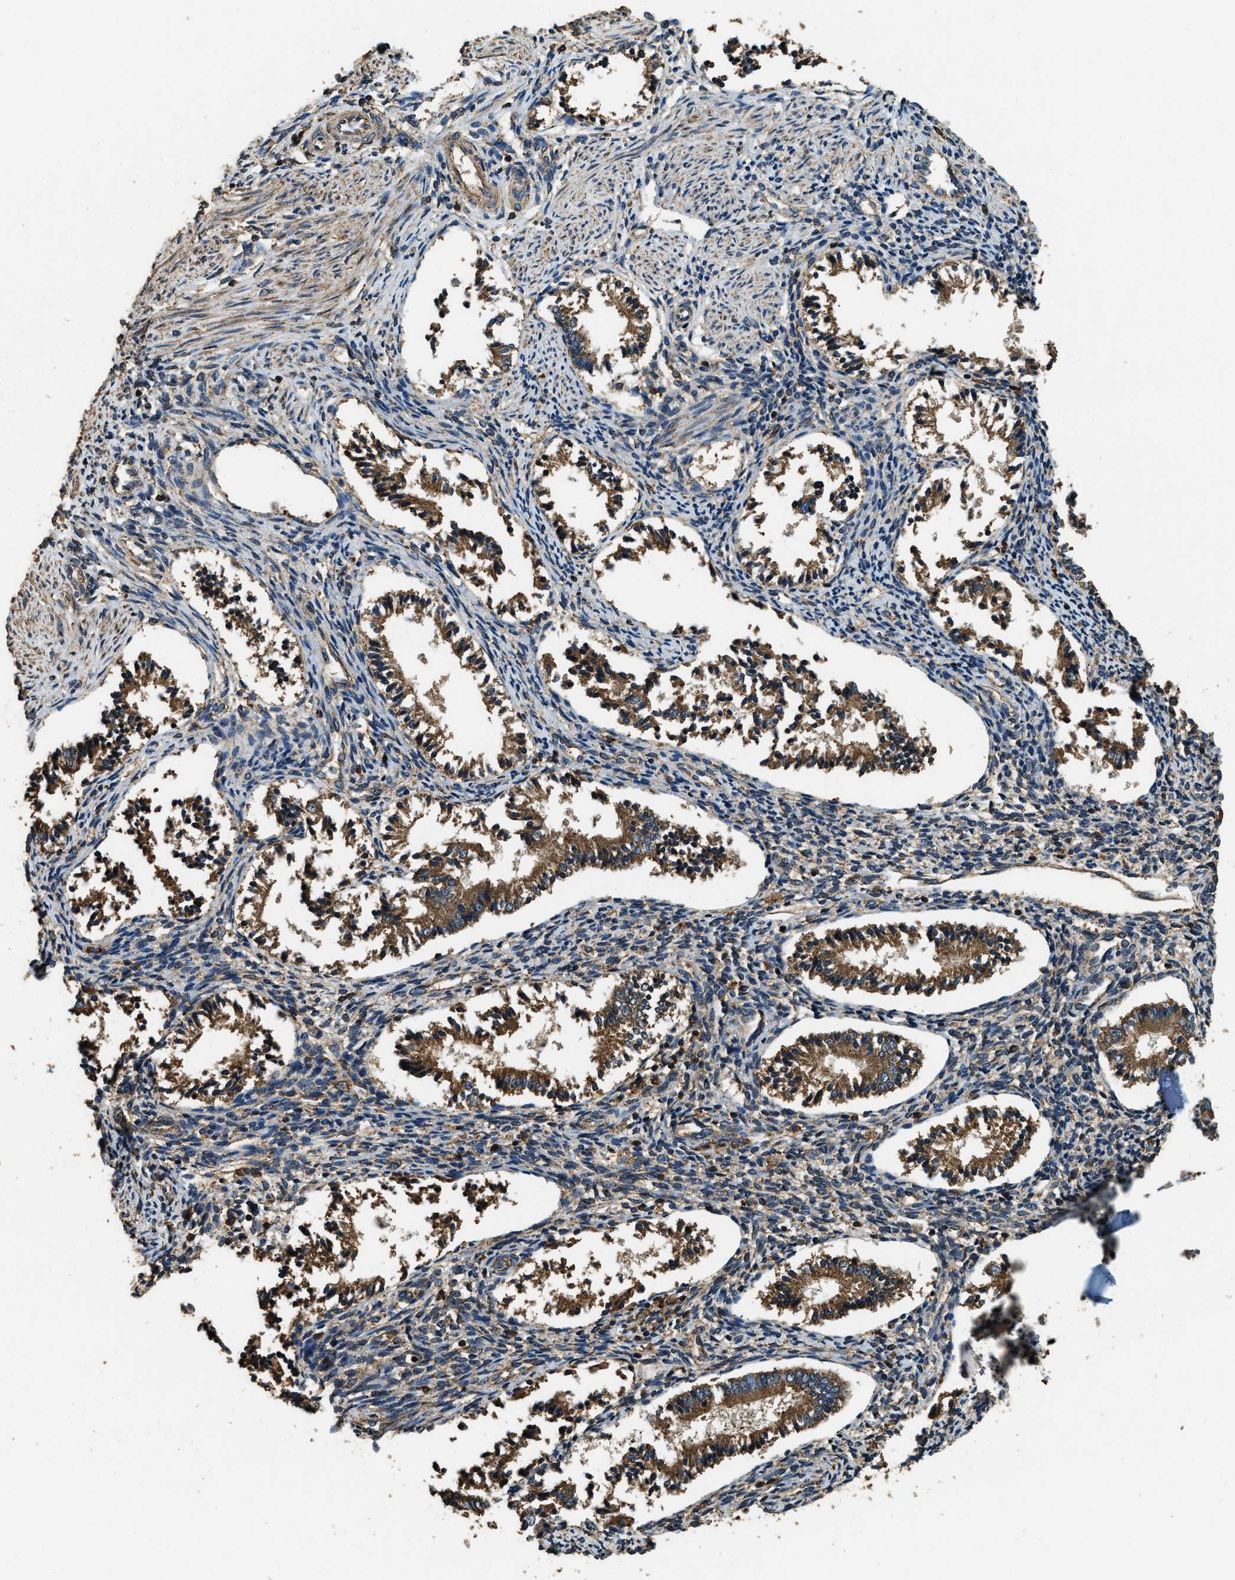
{"staining": {"intensity": "weak", "quantity": "<25%", "location": "cytoplasmic/membranous"}, "tissue": "endometrium", "cell_type": "Cells in endometrial stroma", "image_type": "normal", "snomed": [{"axis": "morphology", "description": "Normal tissue, NOS"}, {"axis": "topography", "description": "Endometrium"}], "caption": "Immunohistochemistry micrograph of benign endometrium: human endometrium stained with DAB exhibits no significant protein staining in cells in endometrial stroma.", "gene": "ERGIC1", "patient": {"sex": "female", "age": 42}}